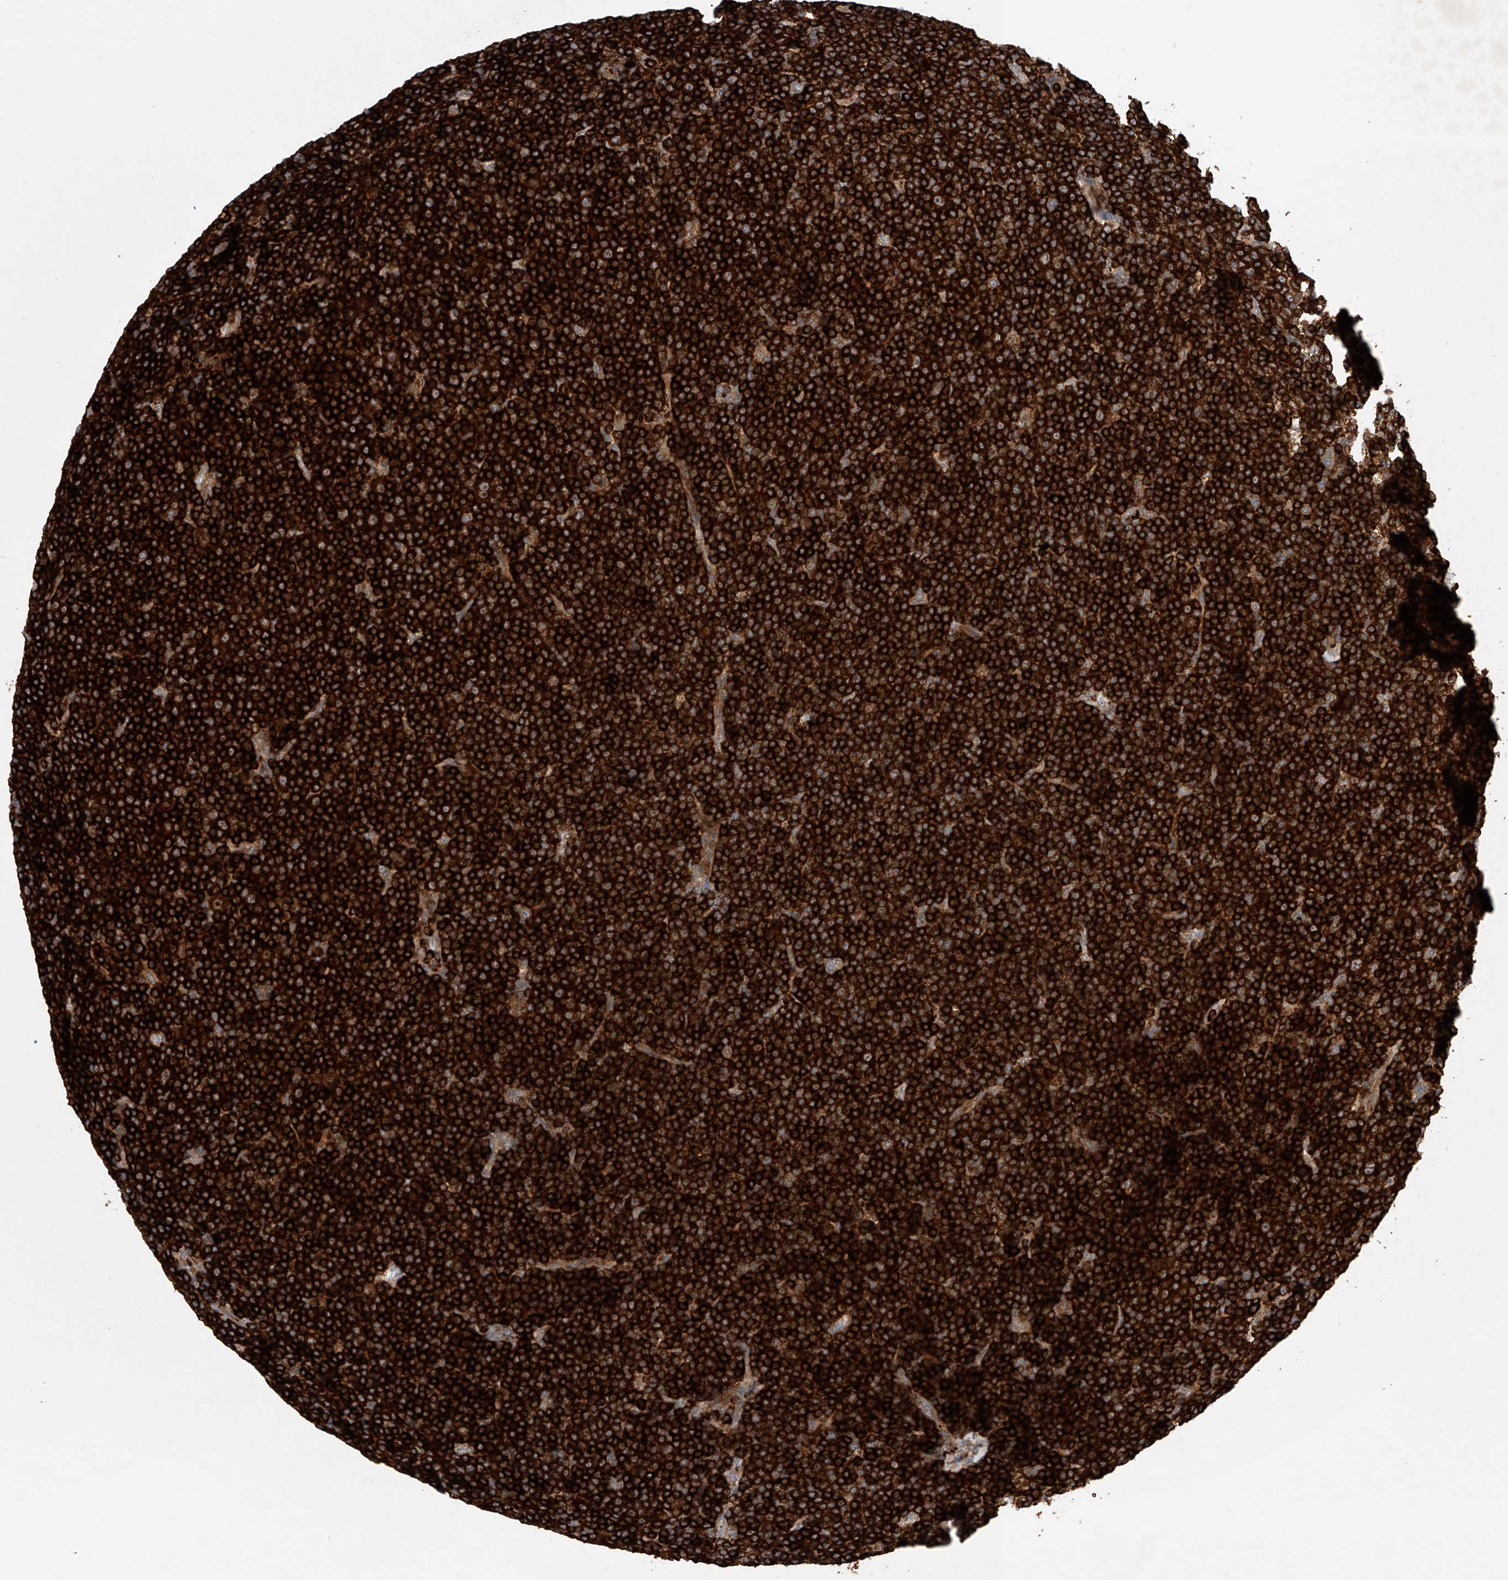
{"staining": {"intensity": "strong", "quantity": ">75%", "location": "cytoplasmic/membranous"}, "tissue": "lymphoma", "cell_type": "Tumor cells", "image_type": "cancer", "snomed": [{"axis": "morphology", "description": "Malignant lymphoma, non-Hodgkin's type, Low grade"}, {"axis": "topography", "description": "Lymph node"}], "caption": "Malignant lymphoma, non-Hodgkin's type (low-grade) stained with immunohistochemistry shows strong cytoplasmic/membranous positivity in about >75% of tumor cells. The staining was performed using DAB (3,3'-diaminobenzidine), with brown indicating positive protein expression. Nuclei are stained blue with hematoxylin.", "gene": "CEP85L", "patient": {"sex": "female", "age": 67}}